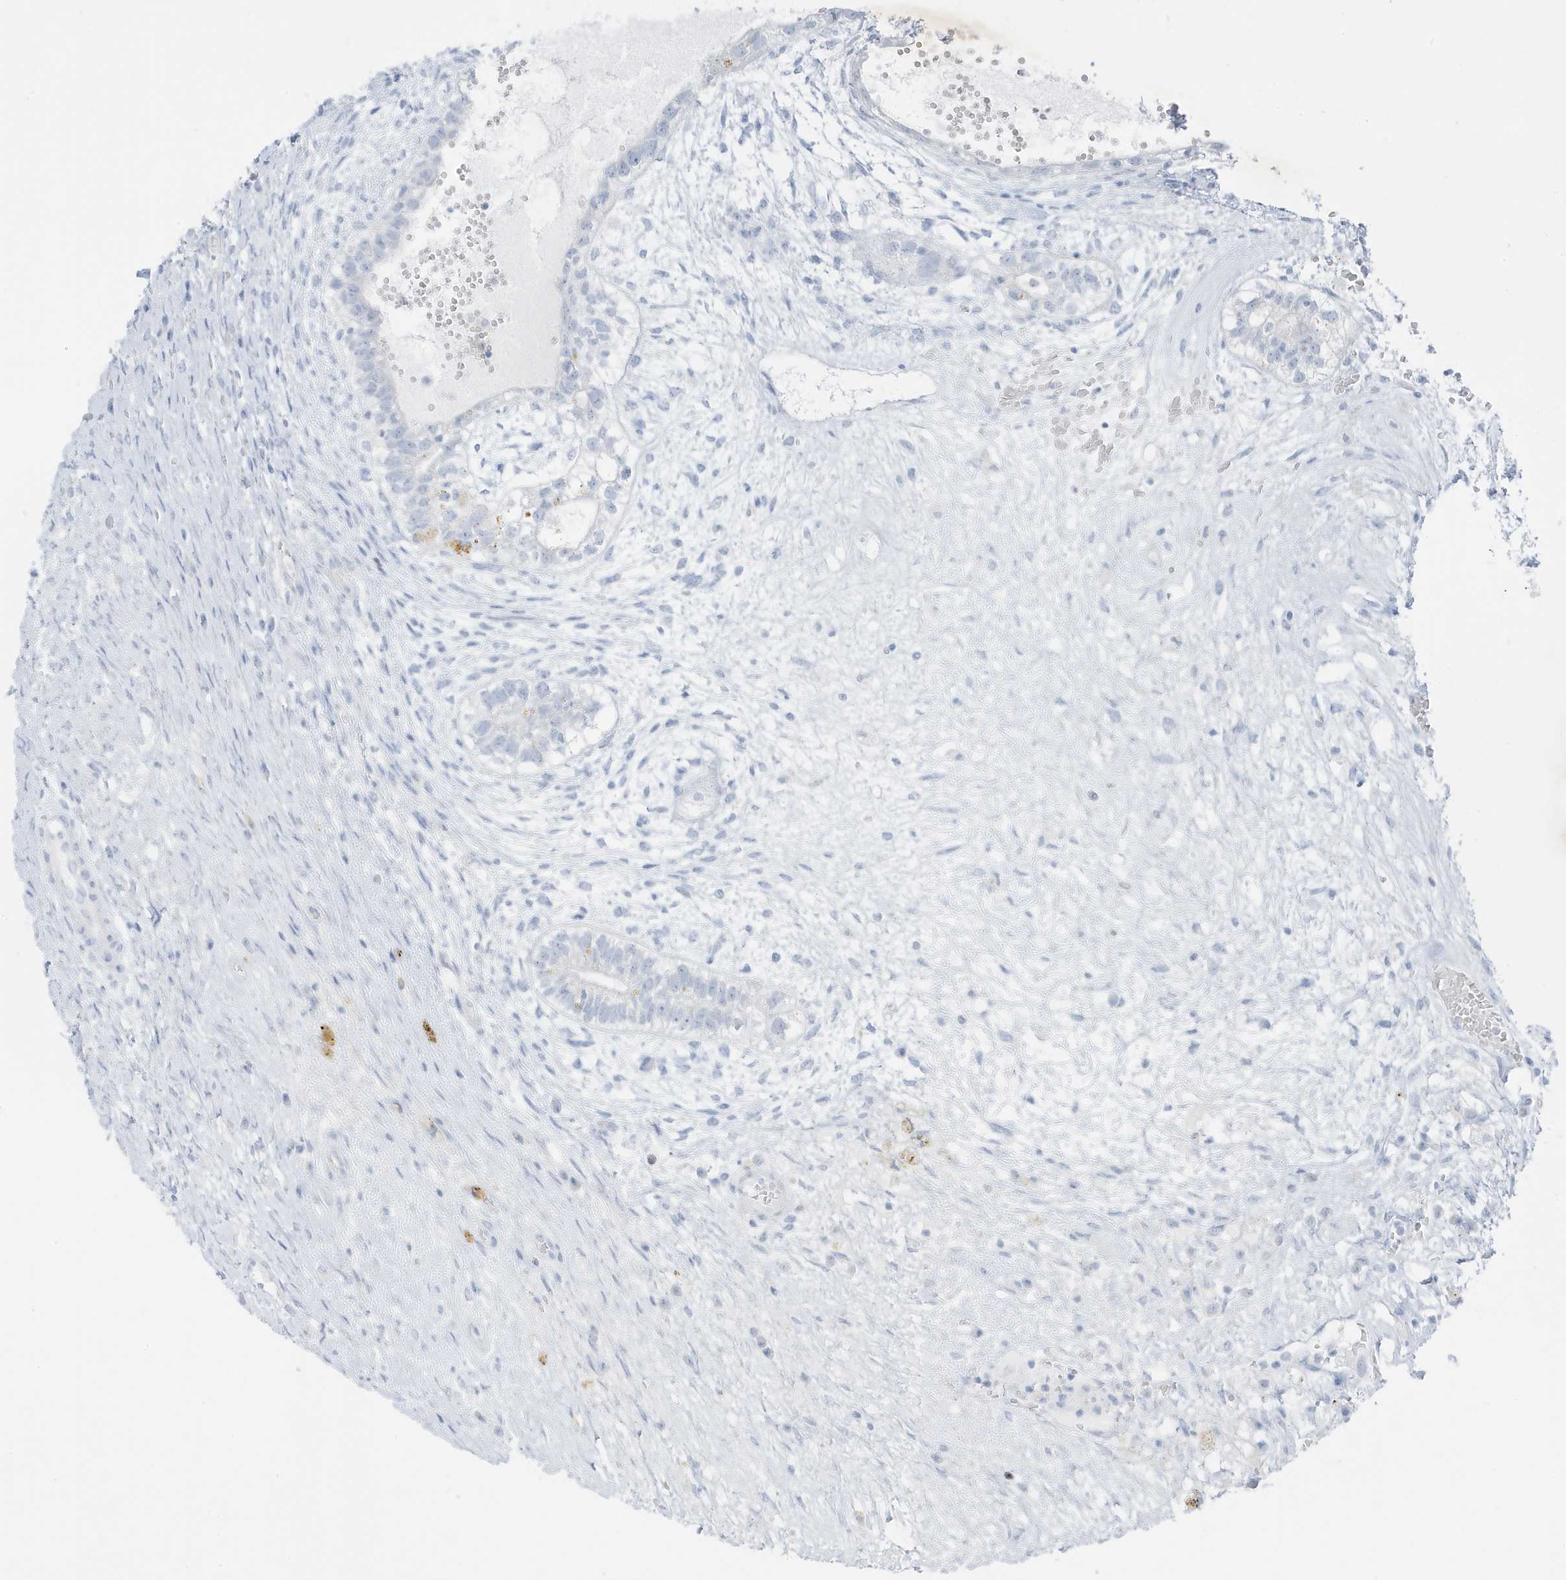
{"staining": {"intensity": "negative", "quantity": "none", "location": "none"}, "tissue": "testis cancer", "cell_type": "Tumor cells", "image_type": "cancer", "snomed": [{"axis": "morphology", "description": "Carcinoma, Embryonal, NOS"}, {"axis": "topography", "description": "Testis"}], "caption": "Tumor cells show no significant expression in embryonal carcinoma (testis).", "gene": "ZFP64", "patient": {"sex": "male", "age": 26}}